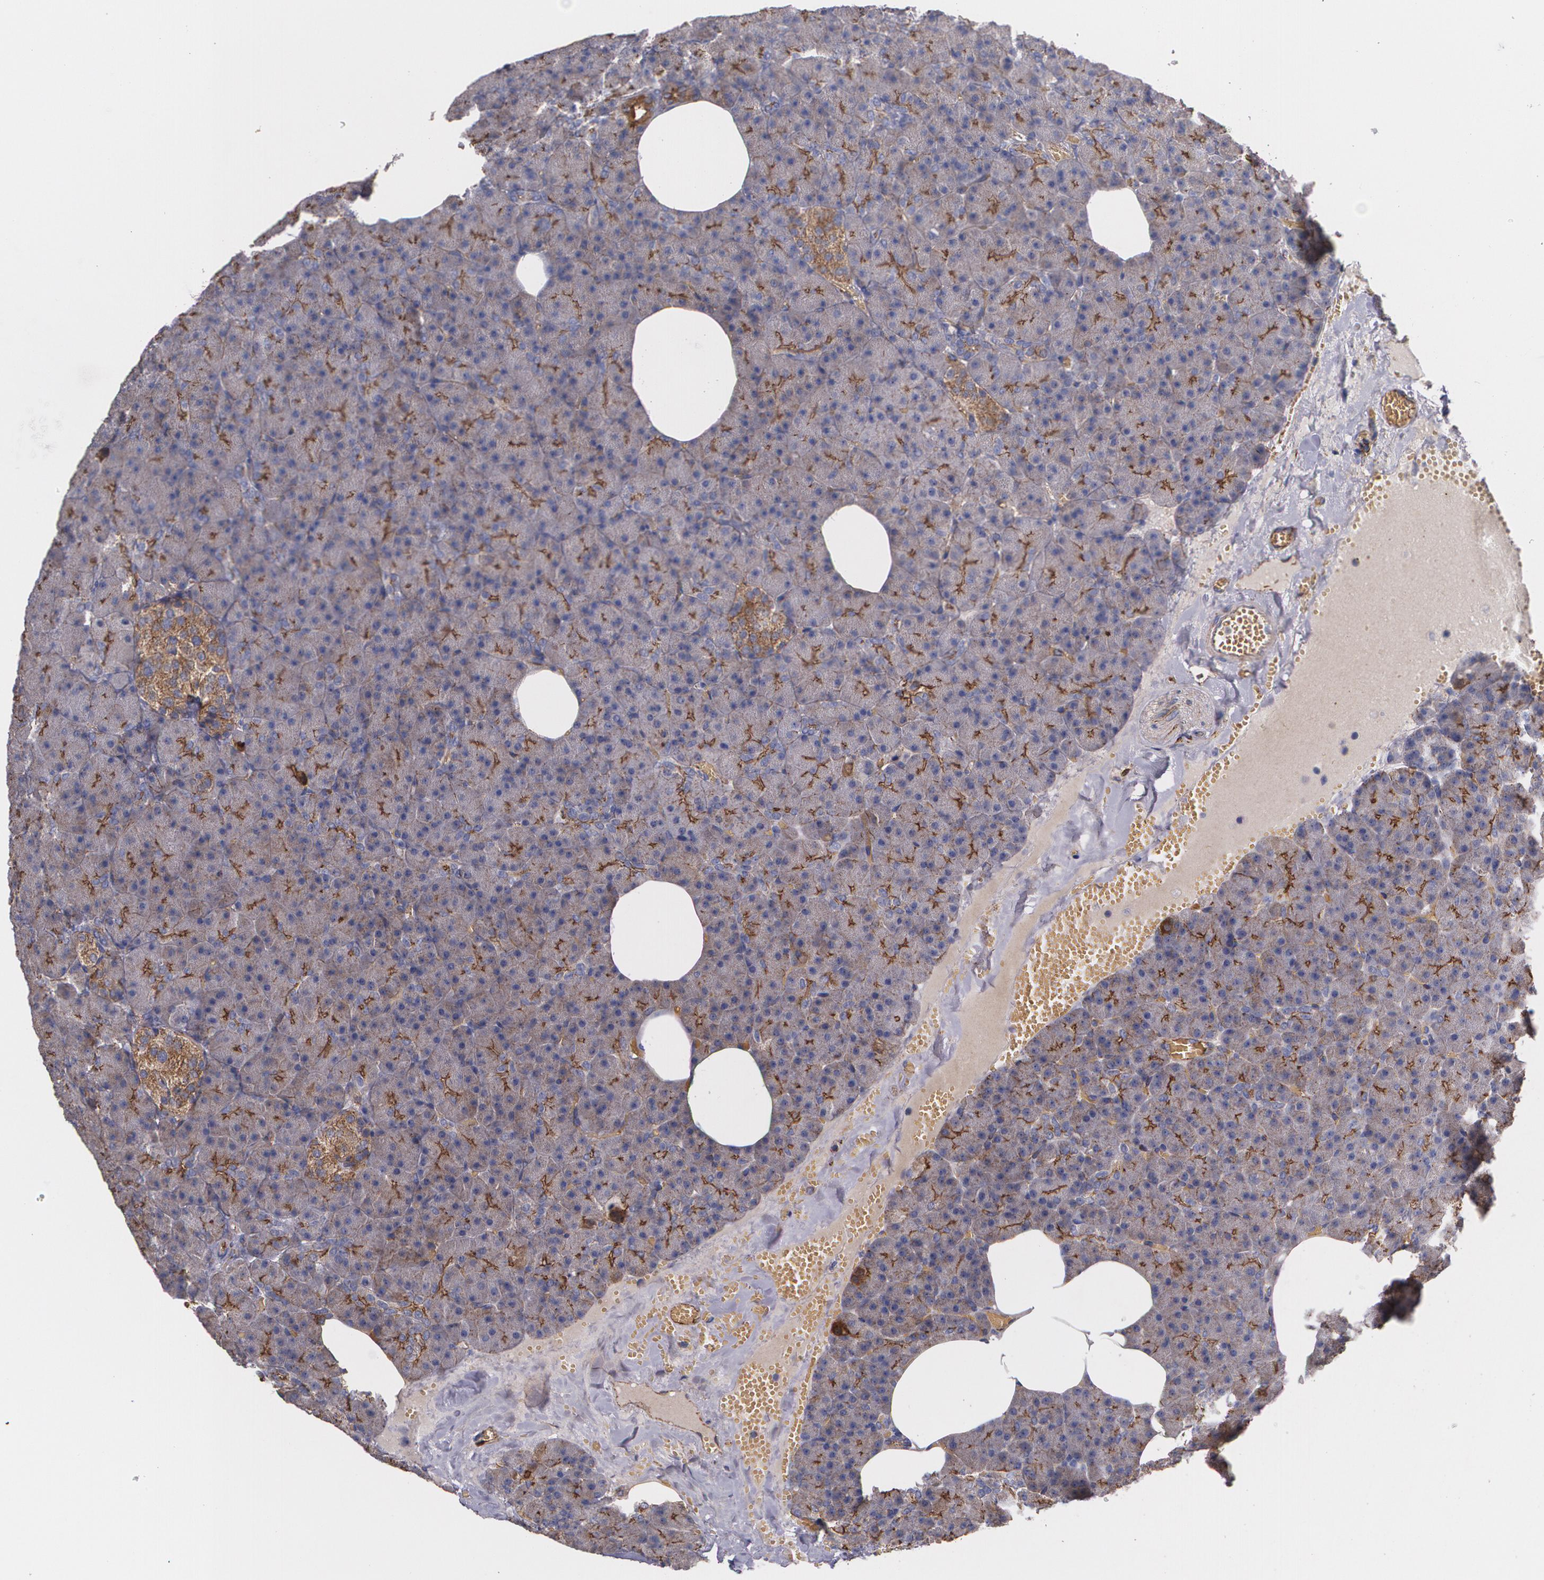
{"staining": {"intensity": "weak", "quantity": "25%-75%", "location": "cytoplasmic/membranous"}, "tissue": "pancreas", "cell_type": "Exocrine glandular cells", "image_type": "normal", "snomed": [{"axis": "morphology", "description": "Normal tissue, NOS"}, {"axis": "topography", "description": "Pancreas"}], "caption": "Exocrine glandular cells show low levels of weak cytoplasmic/membranous staining in approximately 25%-75% of cells in normal pancreas.", "gene": "TJP1", "patient": {"sex": "female", "age": 35}}